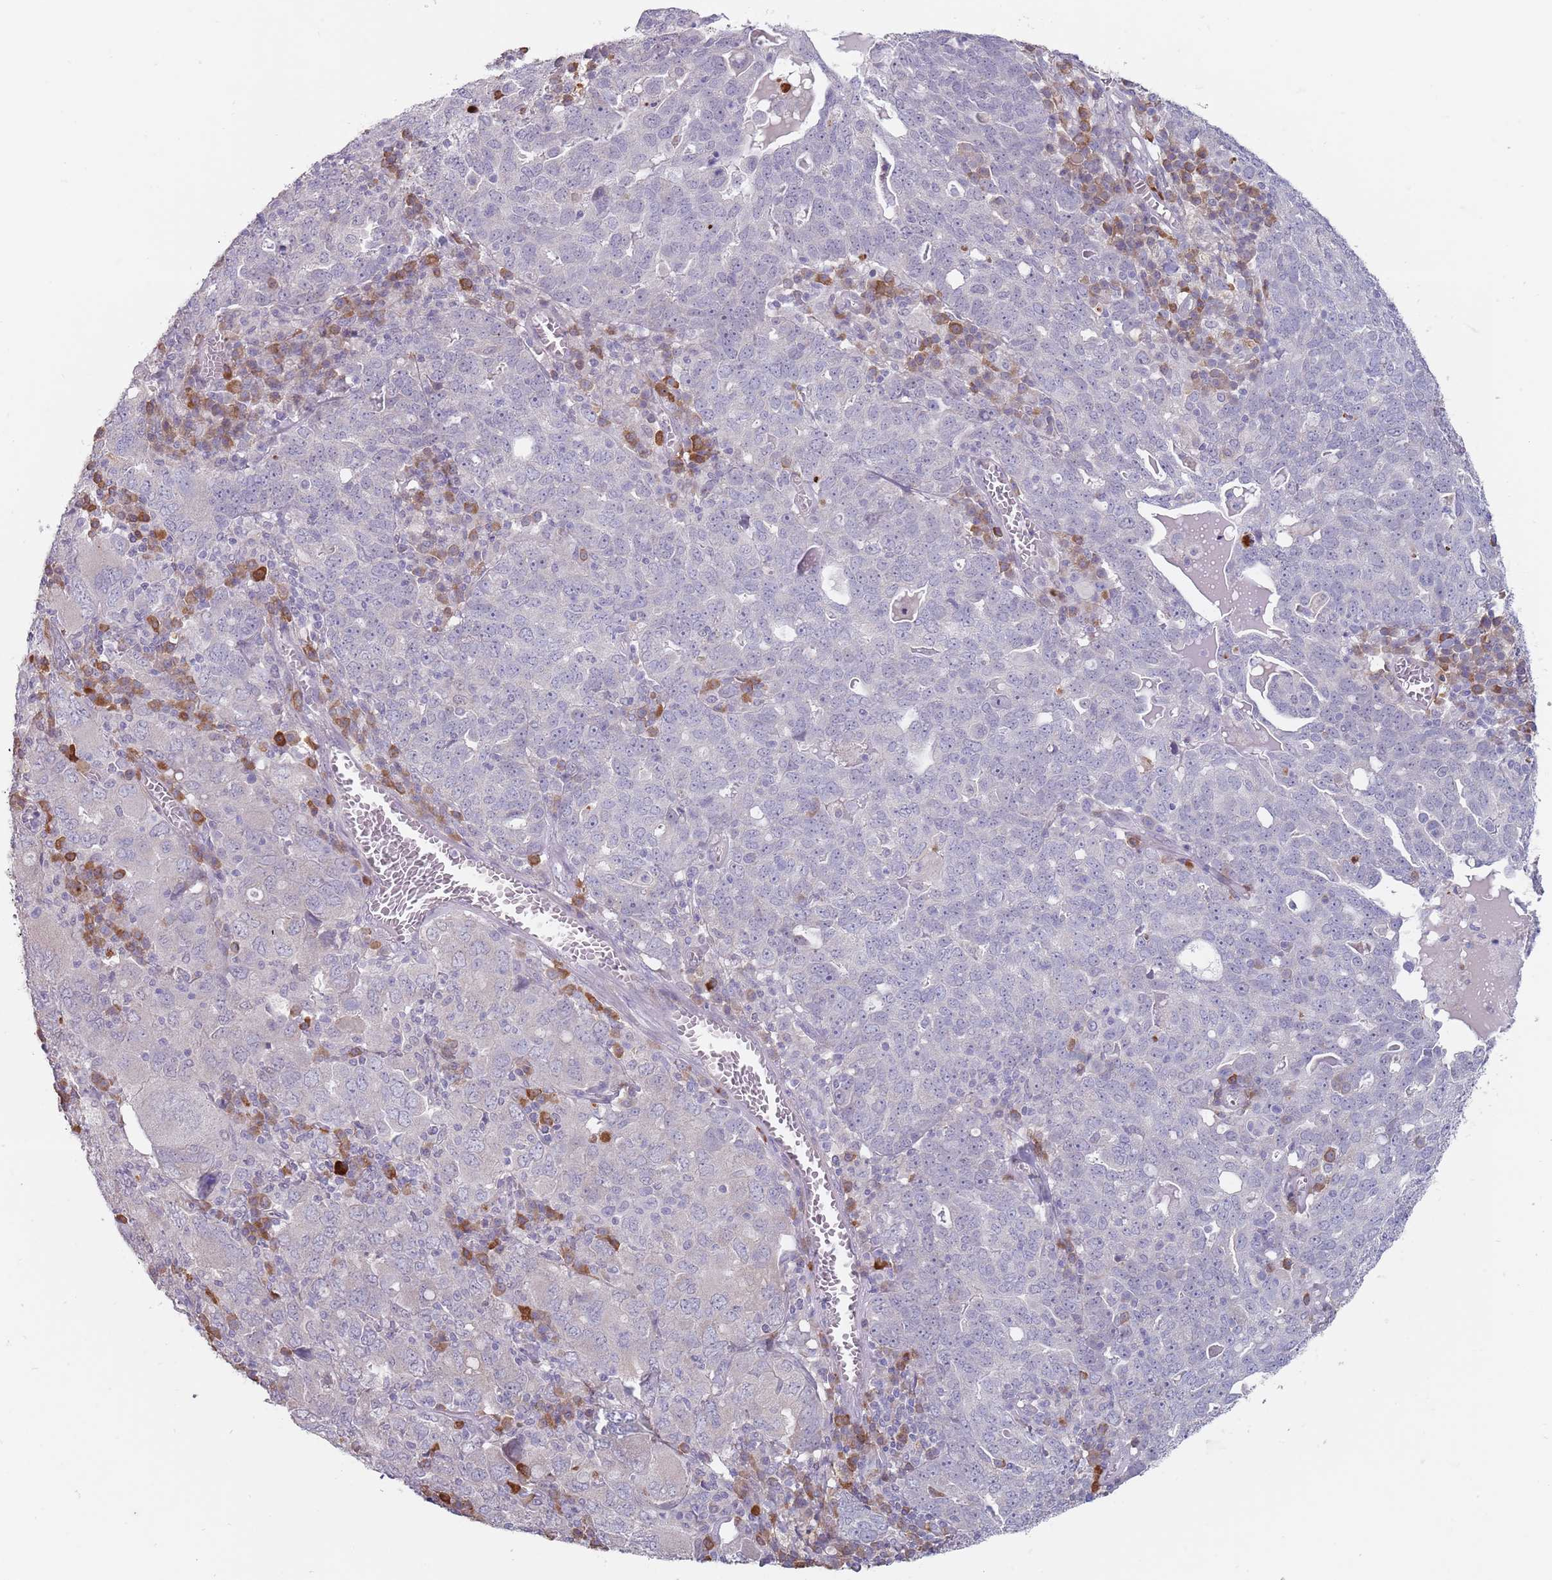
{"staining": {"intensity": "negative", "quantity": "none", "location": "none"}, "tissue": "ovarian cancer", "cell_type": "Tumor cells", "image_type": "cancer", "snomed": [{"axis": "morphology", "description": "Carcinoma, endometroid"}, {"axis": "topography", "description": "Ovary"}], "caption": "The immunohistochemistry (IHC) image has no significant staining in tumor cells of ovarian cancer tissue. (DAB IHC, high magnification).", "gene": "DXO", "patient": {"sex": "female", "age": 62}}